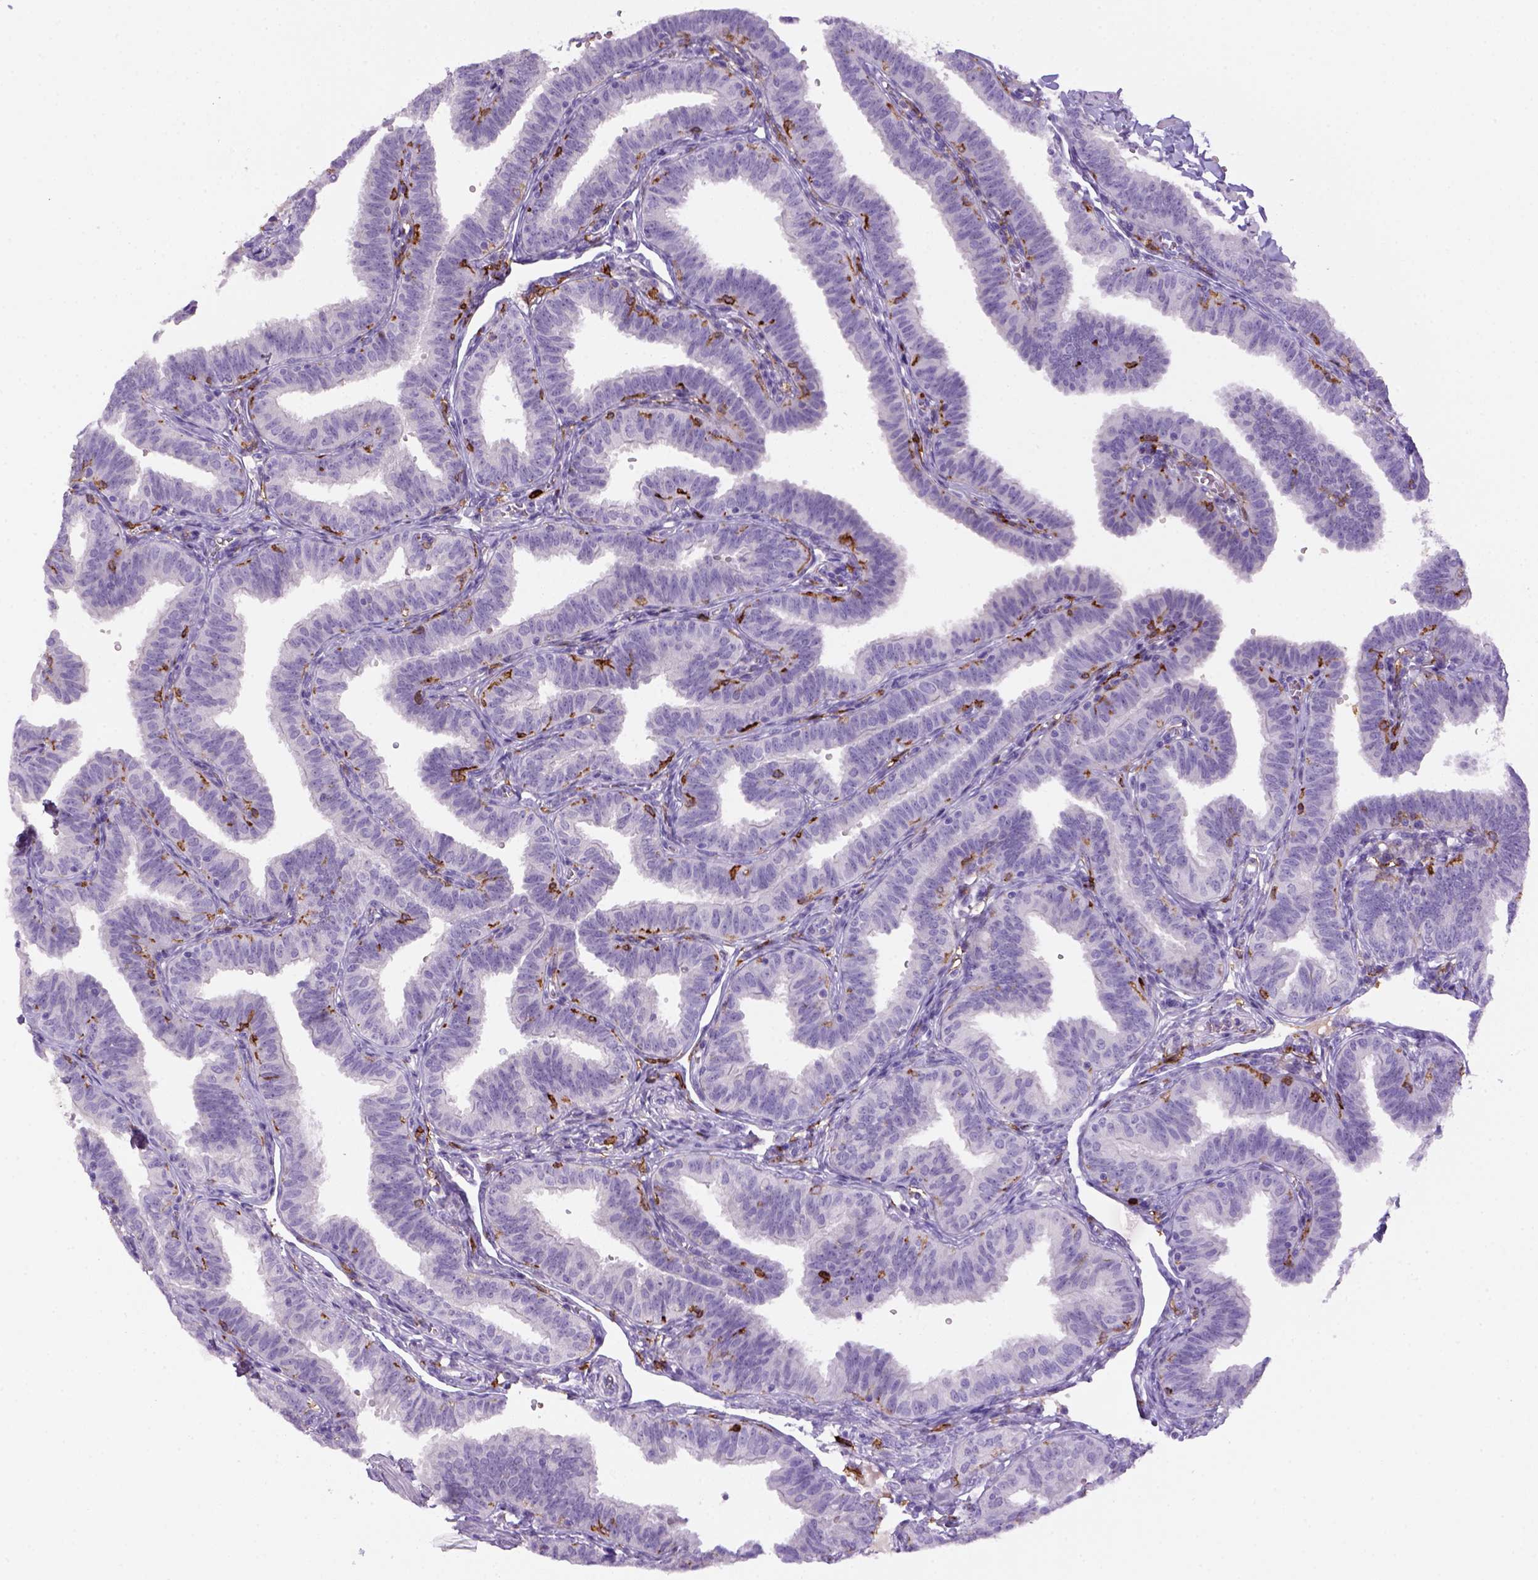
{"staining": {"intensity": "negative", "quantity": "none", "location": "none"}, "tissue": "fallopian tube", "cell_type": "Glandular cells", "image_type": "normal", "snomed": [{"axis": "morphology", "description": "Normal tissue, NOS"}, {"axis": "topography", "description": "Fallopian tube"}], "caption": "IHC photomicrograph of normal fallopian tube: human fallopian tube stained with DAB (3,3'-diaminobenzidine) displays no significant protein expression in glandular cells.", "gene": "CD14", "patient": {"sex": "female", "age": 25}}